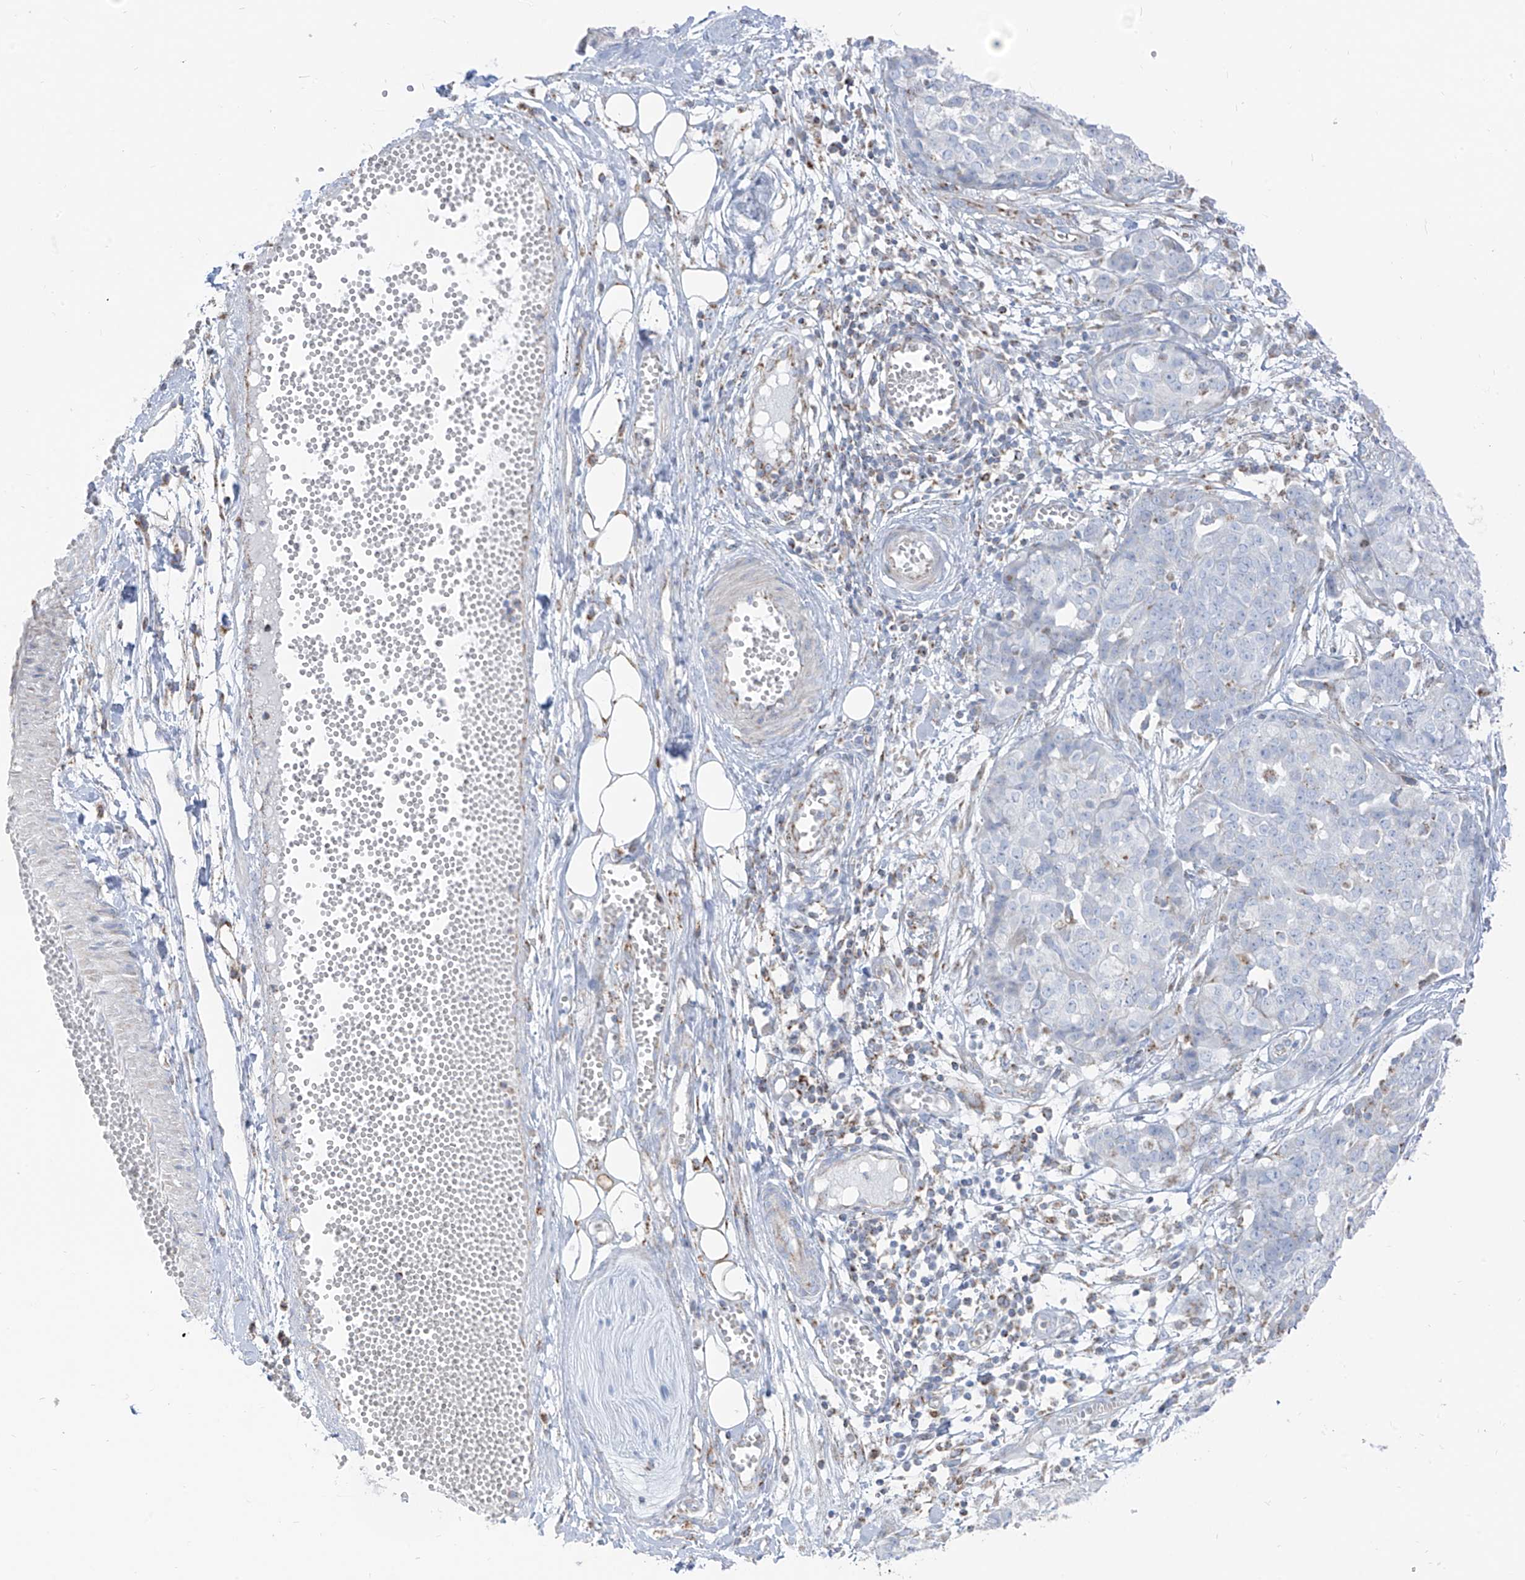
{"staining": {"intensity": "negative", "quantity": "none", "location": "none"}, "tissue": "ovarian cancer", "cell_type": "Tumor cells", "image_type": "cancer", "snomed": [{"axis": "morphology", "description": "Cystadenocarcinoma, serous, NOS"}, {"axis": "topography", "description": "Soft tissue"}, {"axis": "topography", "description": "Ovary"}], "caption": "Serous cystadenocarcinoma (ovarian) was stained to show a protein in brown. There is no significant expression in tumor cells.", "gene": "ETHE1", "patient": {"sex": "female", "age": 57}}